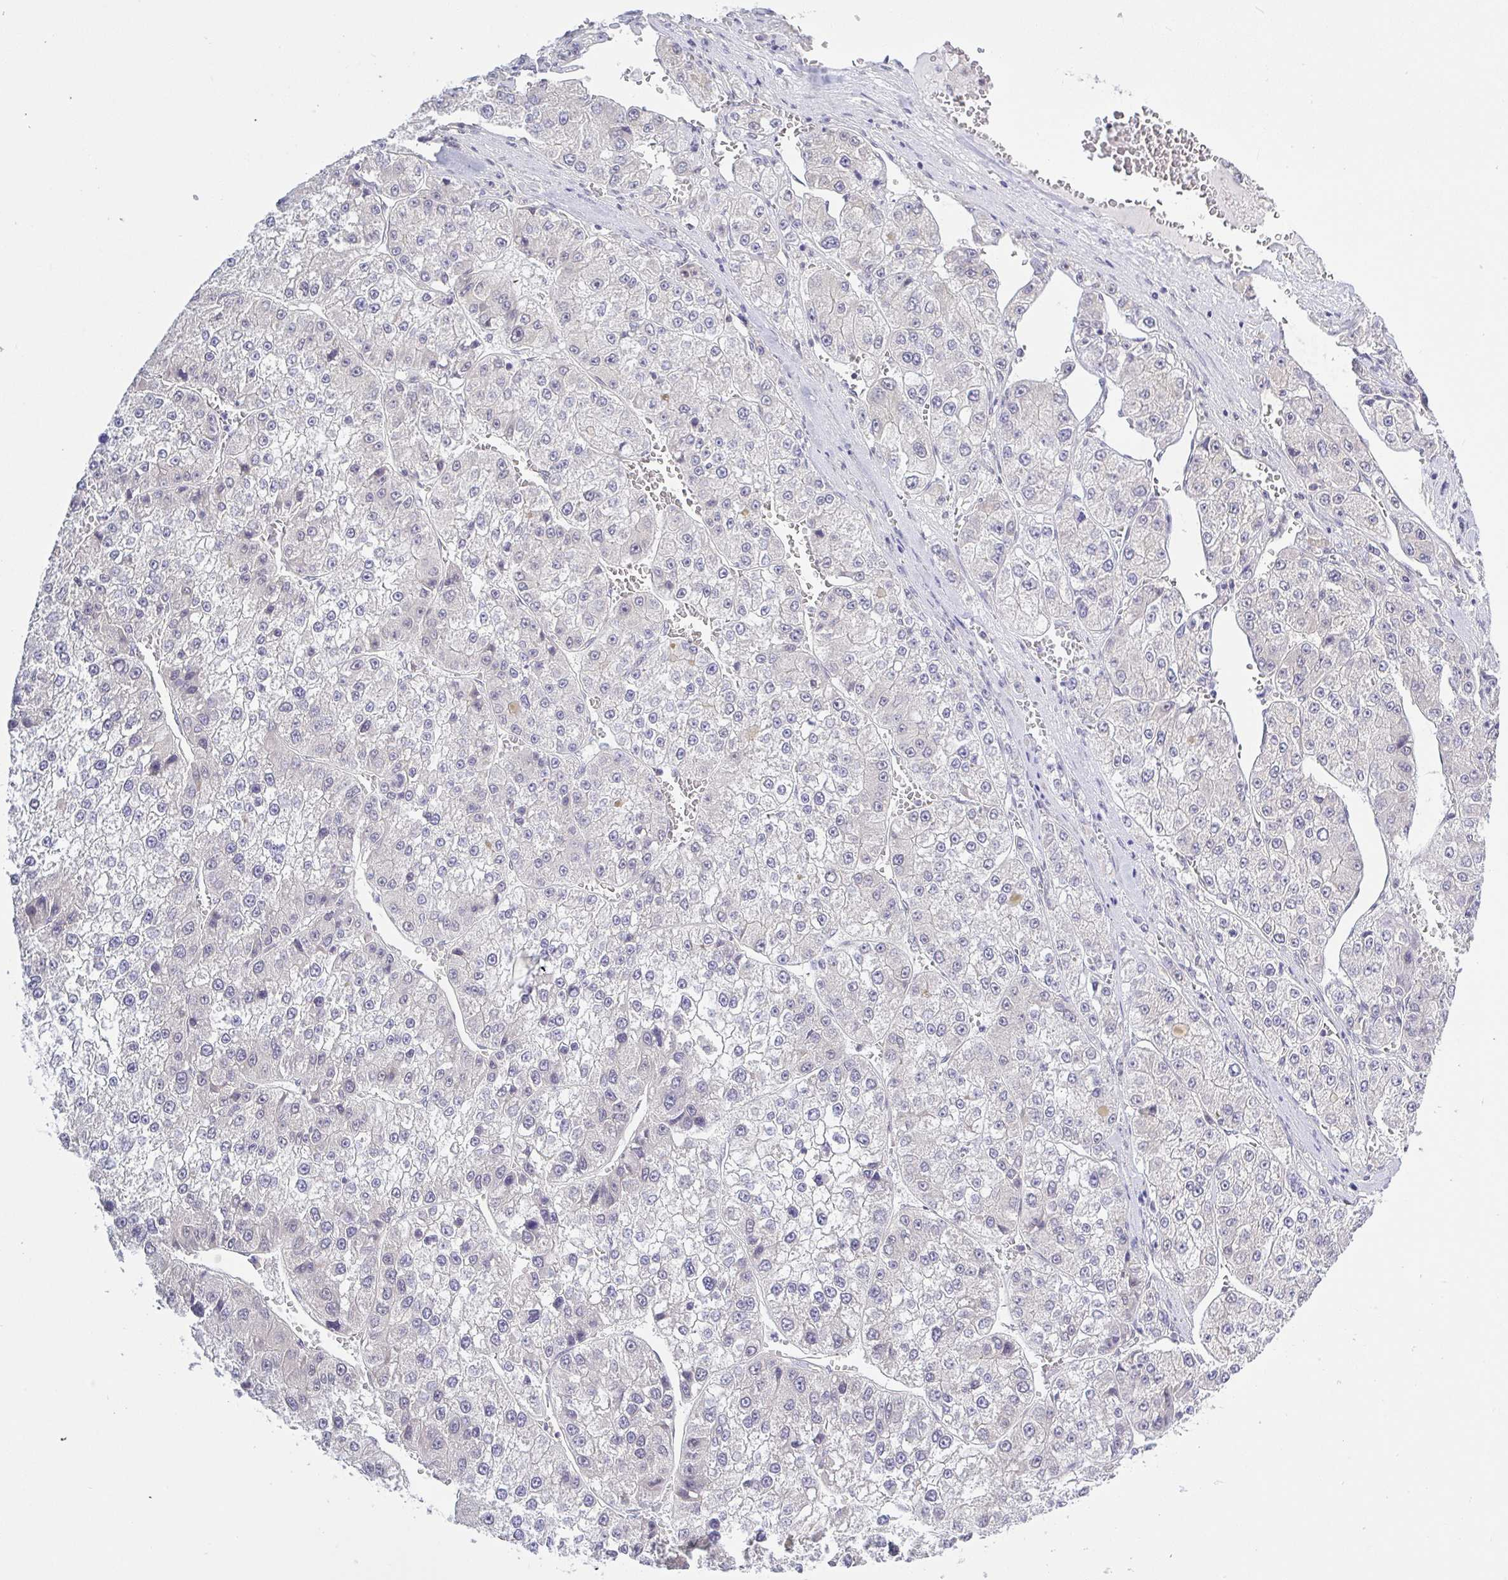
{"staining": {"intensity": "negative", "quantity": "none", "location": "none"}, "tissue": "liver cancer", "cell_type": "Tumor cells", "image_type": "cancer", "snomed": [{"axis": "morphology", "description": "Carcinoma, Hepatocellular, NOS"}, {"axis": "topography", "description": "Liver"}], "caption": "IHC micrograph of neoplastic tissue: human liver cancer stained with DAB reveals no significant protein expression in tumor cells.", "gene": "HYPK", "patient": {"sex": "female", "age": 73}}